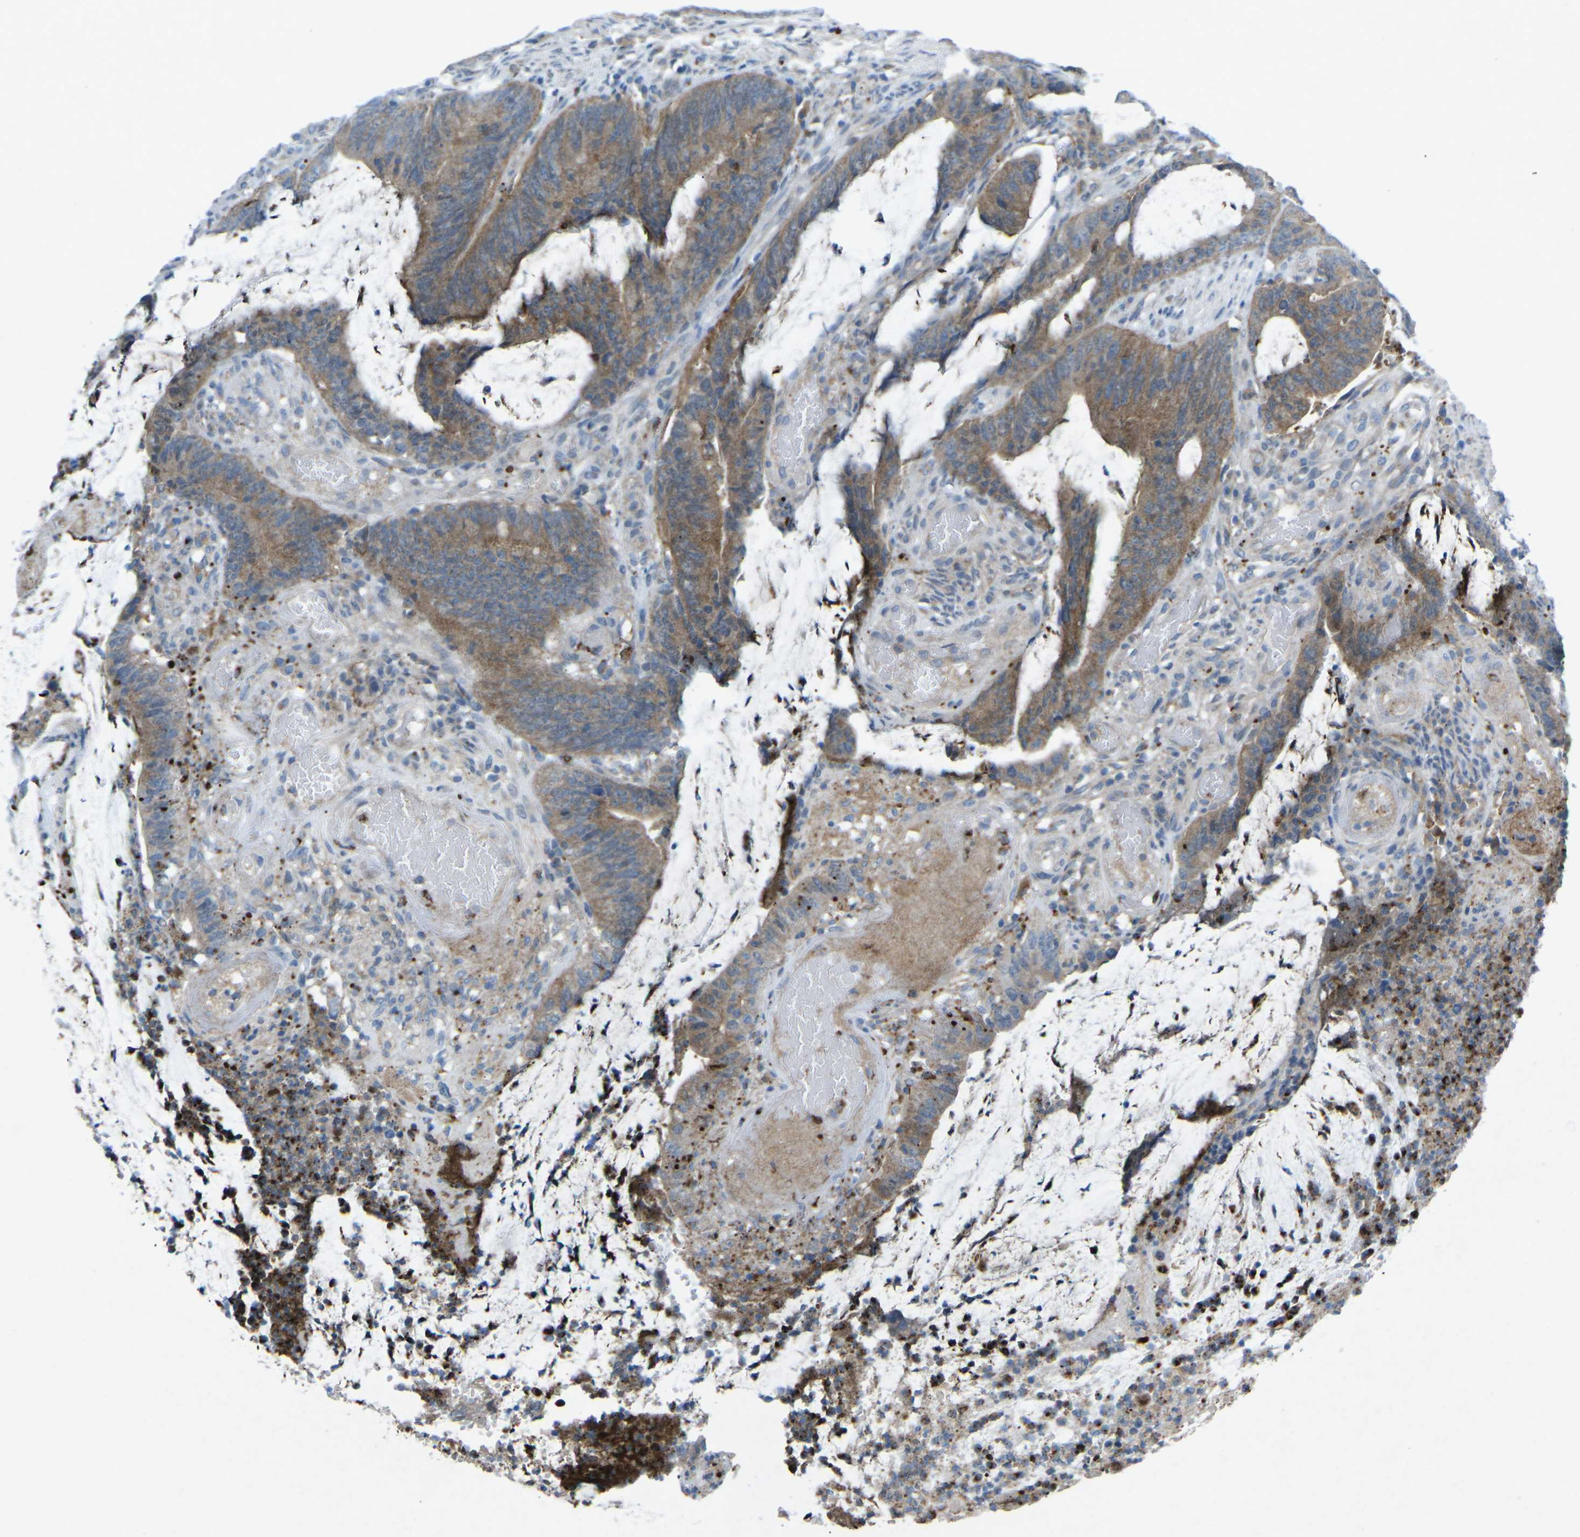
{"staining": {"intensity": "moderate", "quantity": ">75%", "location": "cytoplasmic/membranous"}, "tissue": "colorectal cancer", "cell_type": "Tumor cells", "image_type": "cancer", "snomed": [{"axis": "morphology", "description": "Adenocarcinoma, NOS"}, {"axis": "topography", "description": "Rectum"}], "caption": "Protein staining shows moderate cytoplasmic/membranous expression in about >75% of tumor cells in adenocarcinoma (colorectal).", "gene": "STK11", "patient": {"sex": "female", "age": 66}}